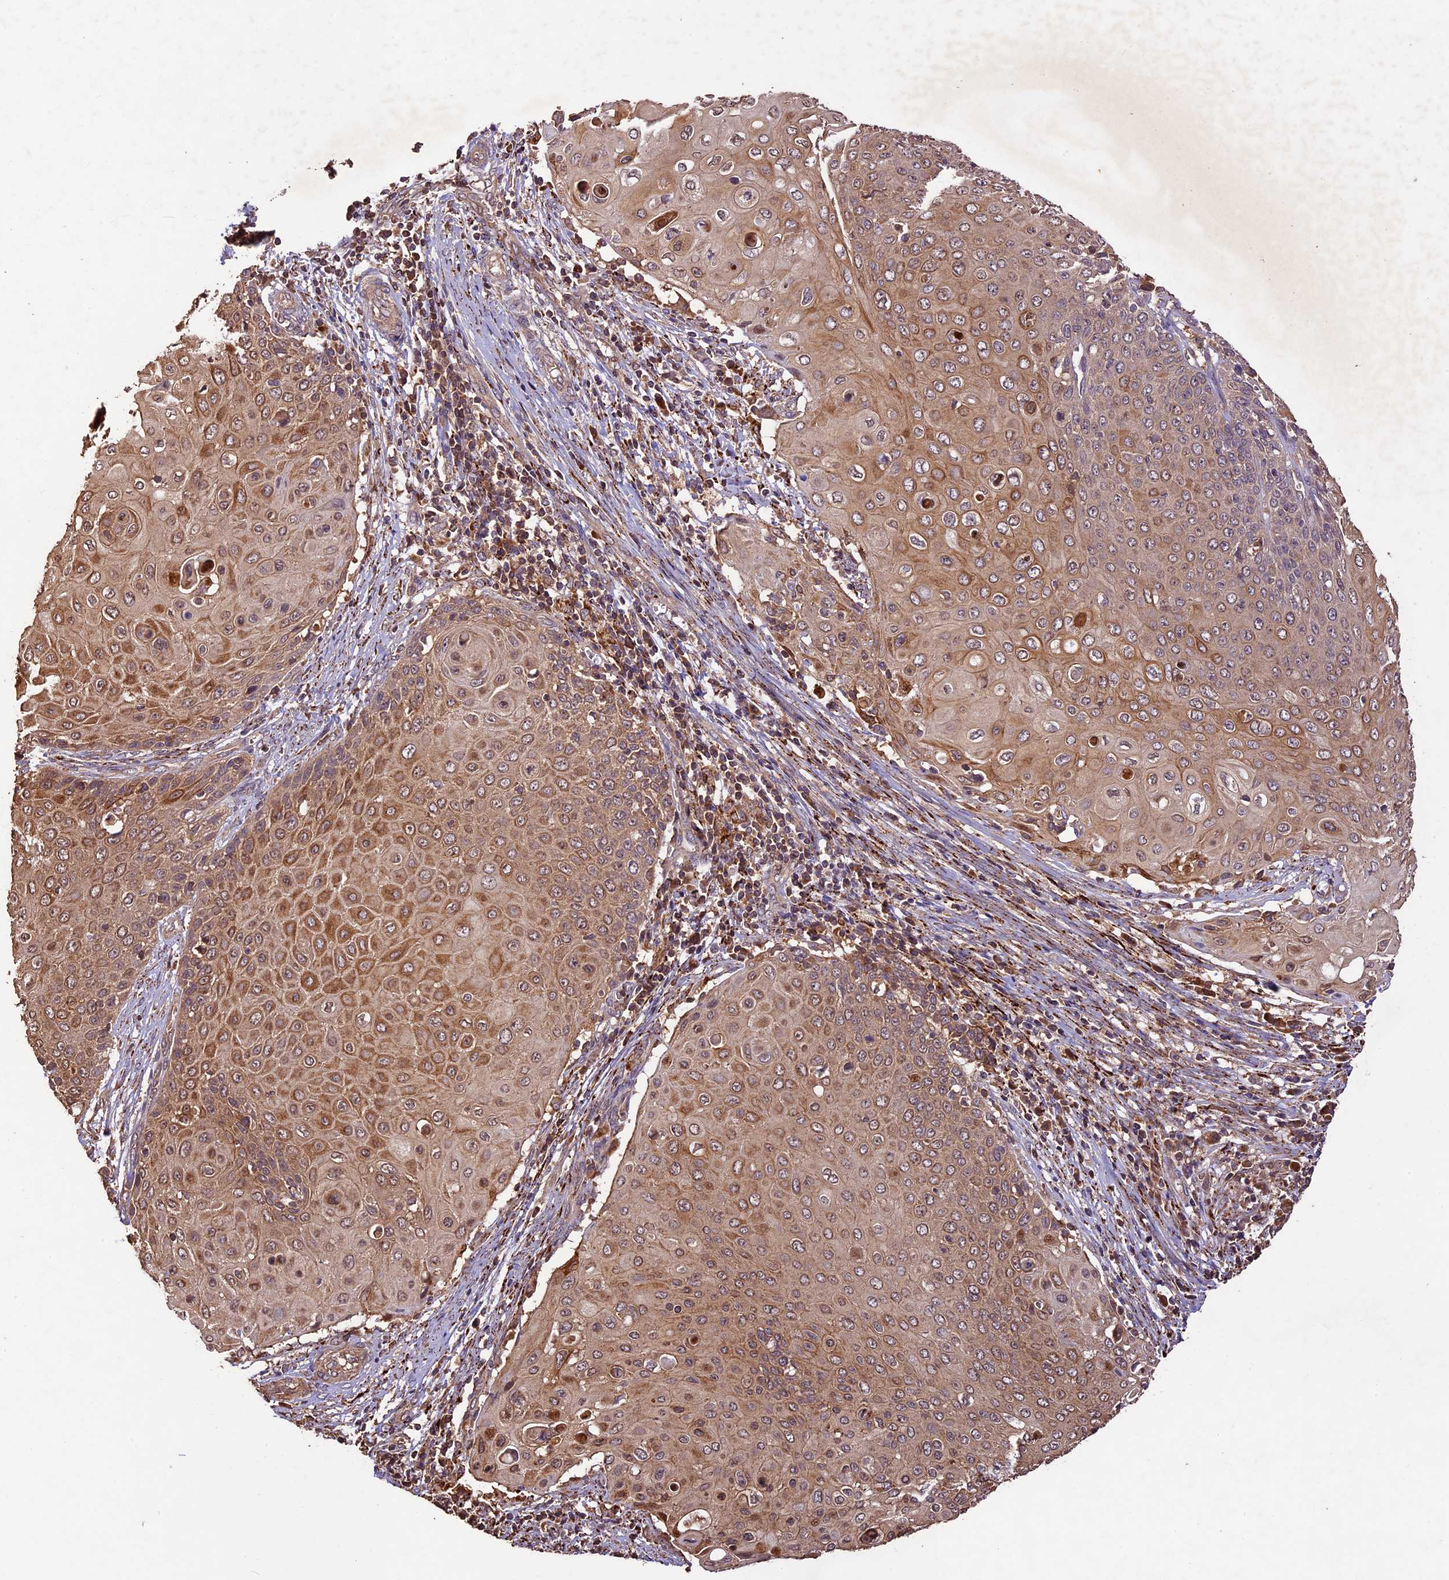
{"staining": {"intensity": "moderate", "quantity": ">75%", "location": "cytoplasmic/membranous"}, "tissue": "cervical cancer", "cell_type": "Tumor cells", "image_type": "cancer", "snomed": [{"axis": "morphology", "description": "Squamous cell carcinoma, NOS"}, {"axis": "topography", "description": "Cervix"}], "caption": "Brown immunohistochemical staining in cervical squamous cell carcinoma exhibits moderate cytoplasmic/membranous expression in approximately >75% of tumor cells. Nuclei are stained in blue.", "gene": "CRLF1", "patient": {"sex": "female", "age": 39}}